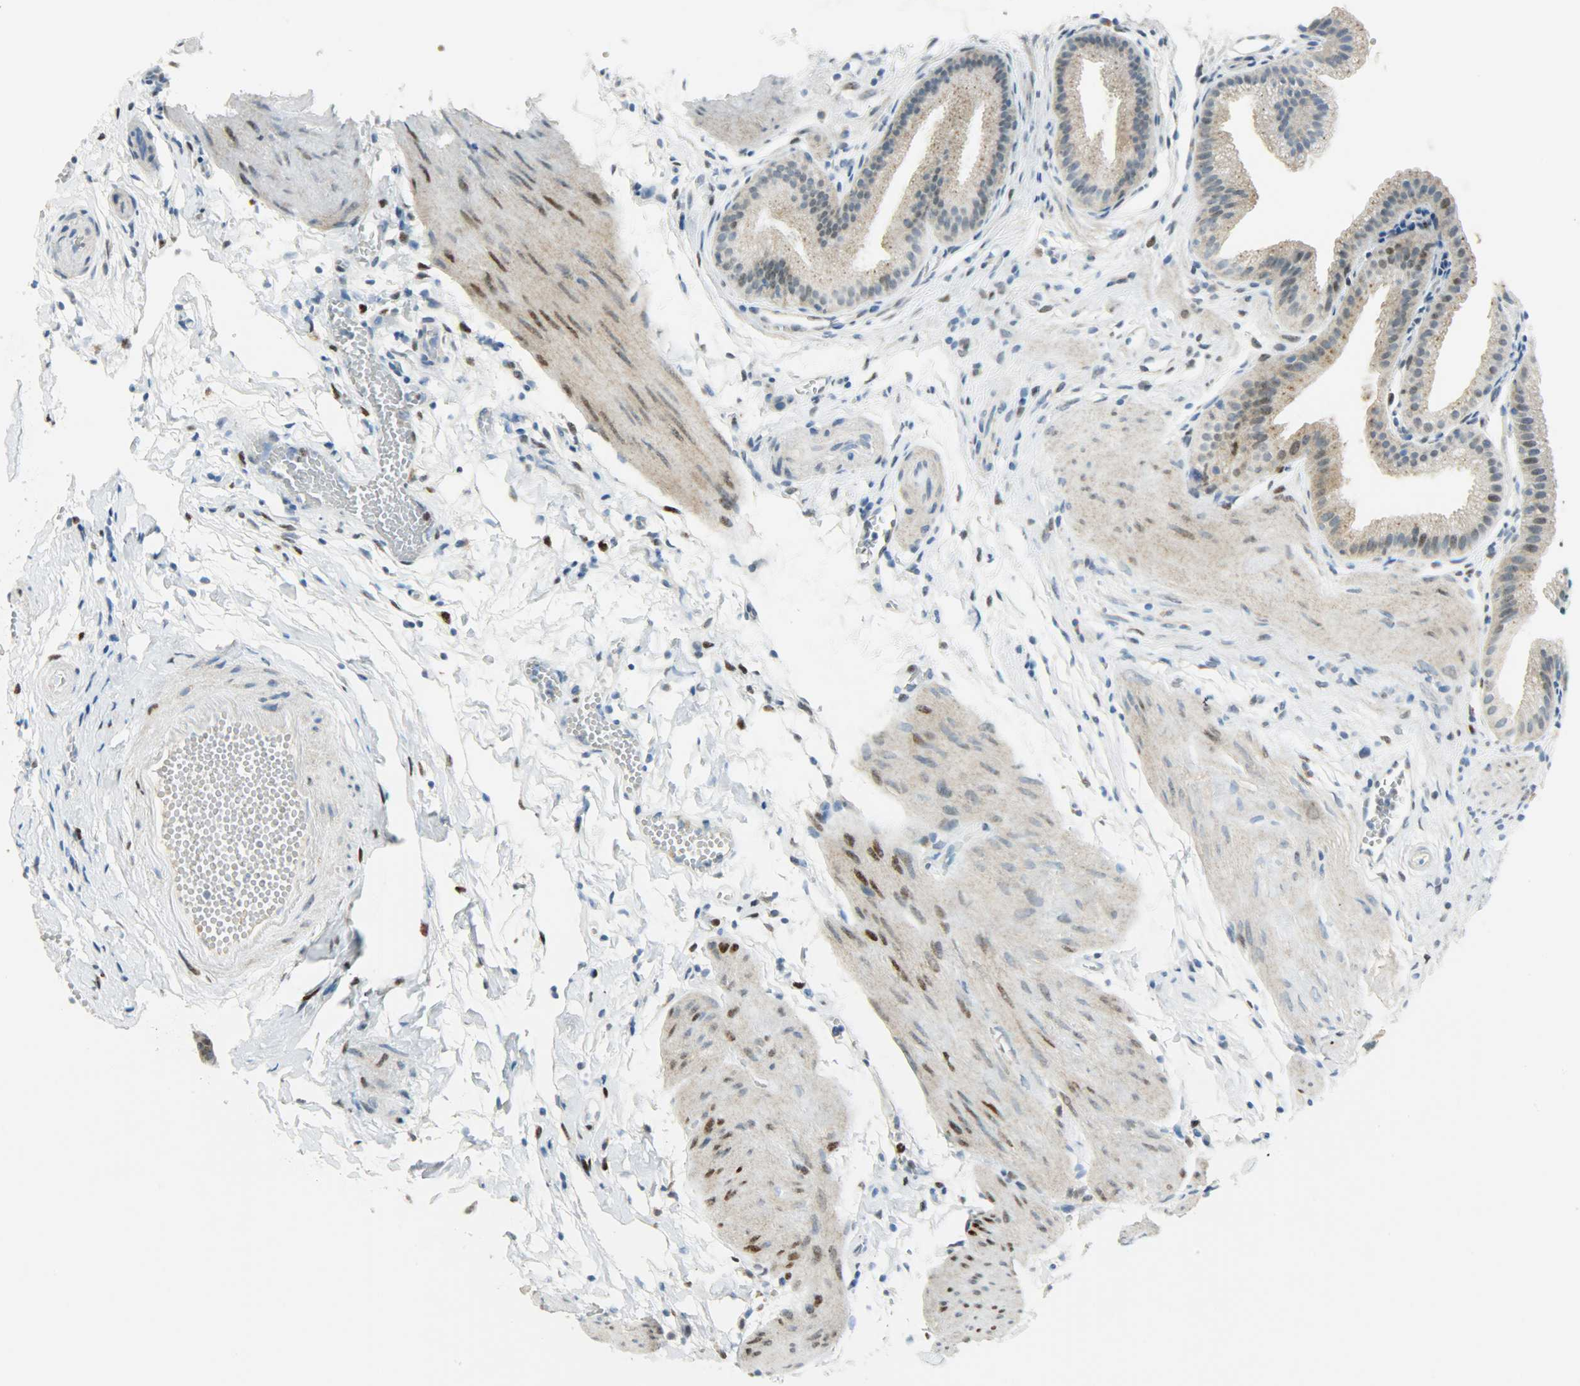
{"staining": {"intensity": "weak", "quantity": "<25%", "location": "nuclear"}, "tissue": "gallbladder", "cell_type": "Glandular cells", "image_type": "normal", "snomed": [{"axis": "morphology", "description": "Normal tissue, NOS"}, {"axis": "topography", "description": "Gallbladder"}], "caption": "High power microscopy image of an IHC micrograph of benign gallbladder, revealing no significant staining in glandular cells.", "gene": "JUNB", "patient": {"sex": "female", "age": 63}}